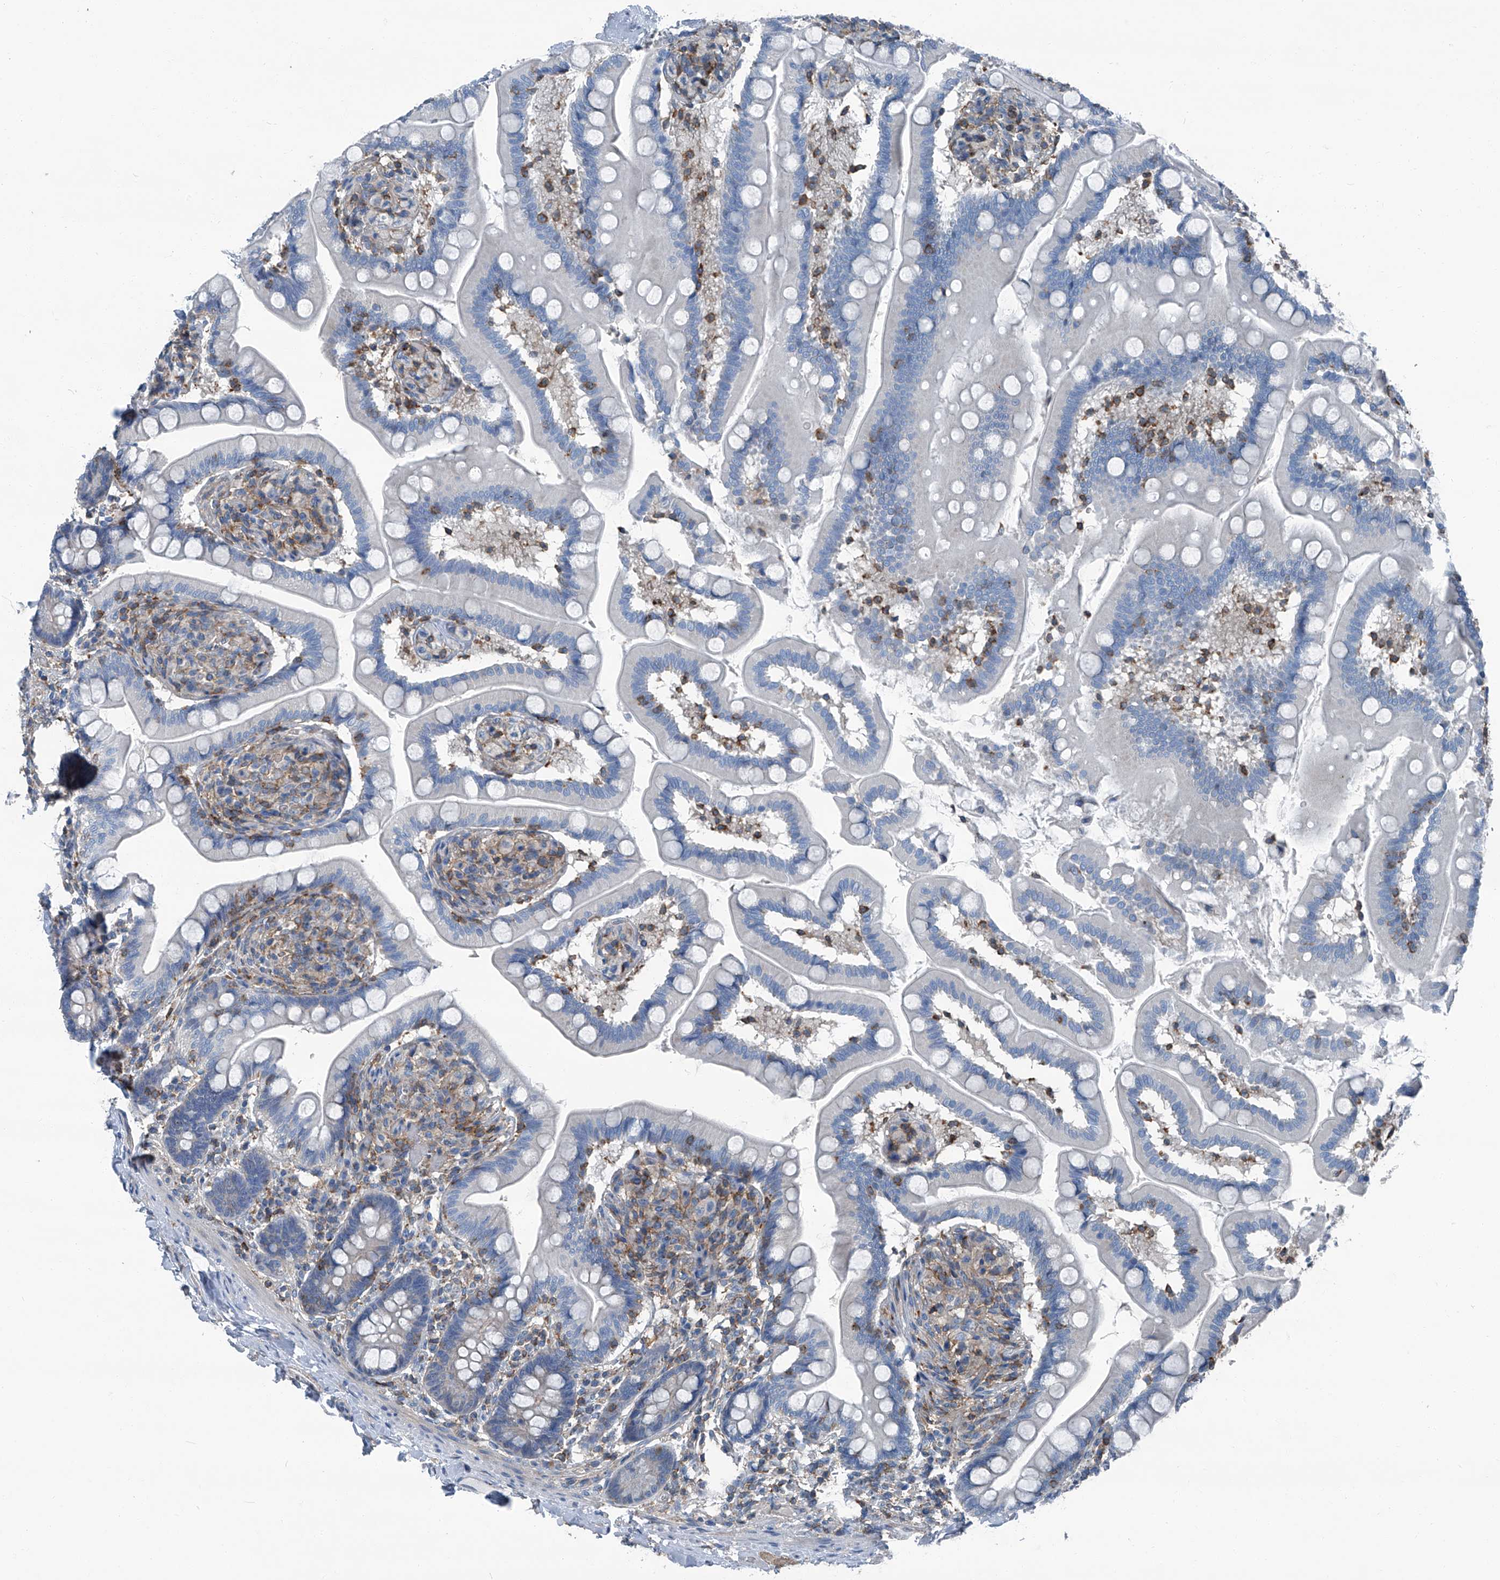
{"staining": {"intensity": "negative", "quantity": "none", "location": "none"}, "tissue": "small intestine", "cell_type": "Glandular cells", "image_type": "normal", "snomed": [{"axis": "morphology", "description": "Normal tissue, NOS"}, {"axis": "topography", "description": "Small intestine"}], "caption": "Small intestine was stained to show a protein in brown. There is no significant staining in glandular cells. (DAB (3,3'-diaminobenzidine) IHC, high magnification).", "gene": "SEPTIN7", "patient": {"sex": "female", "age": 64}}